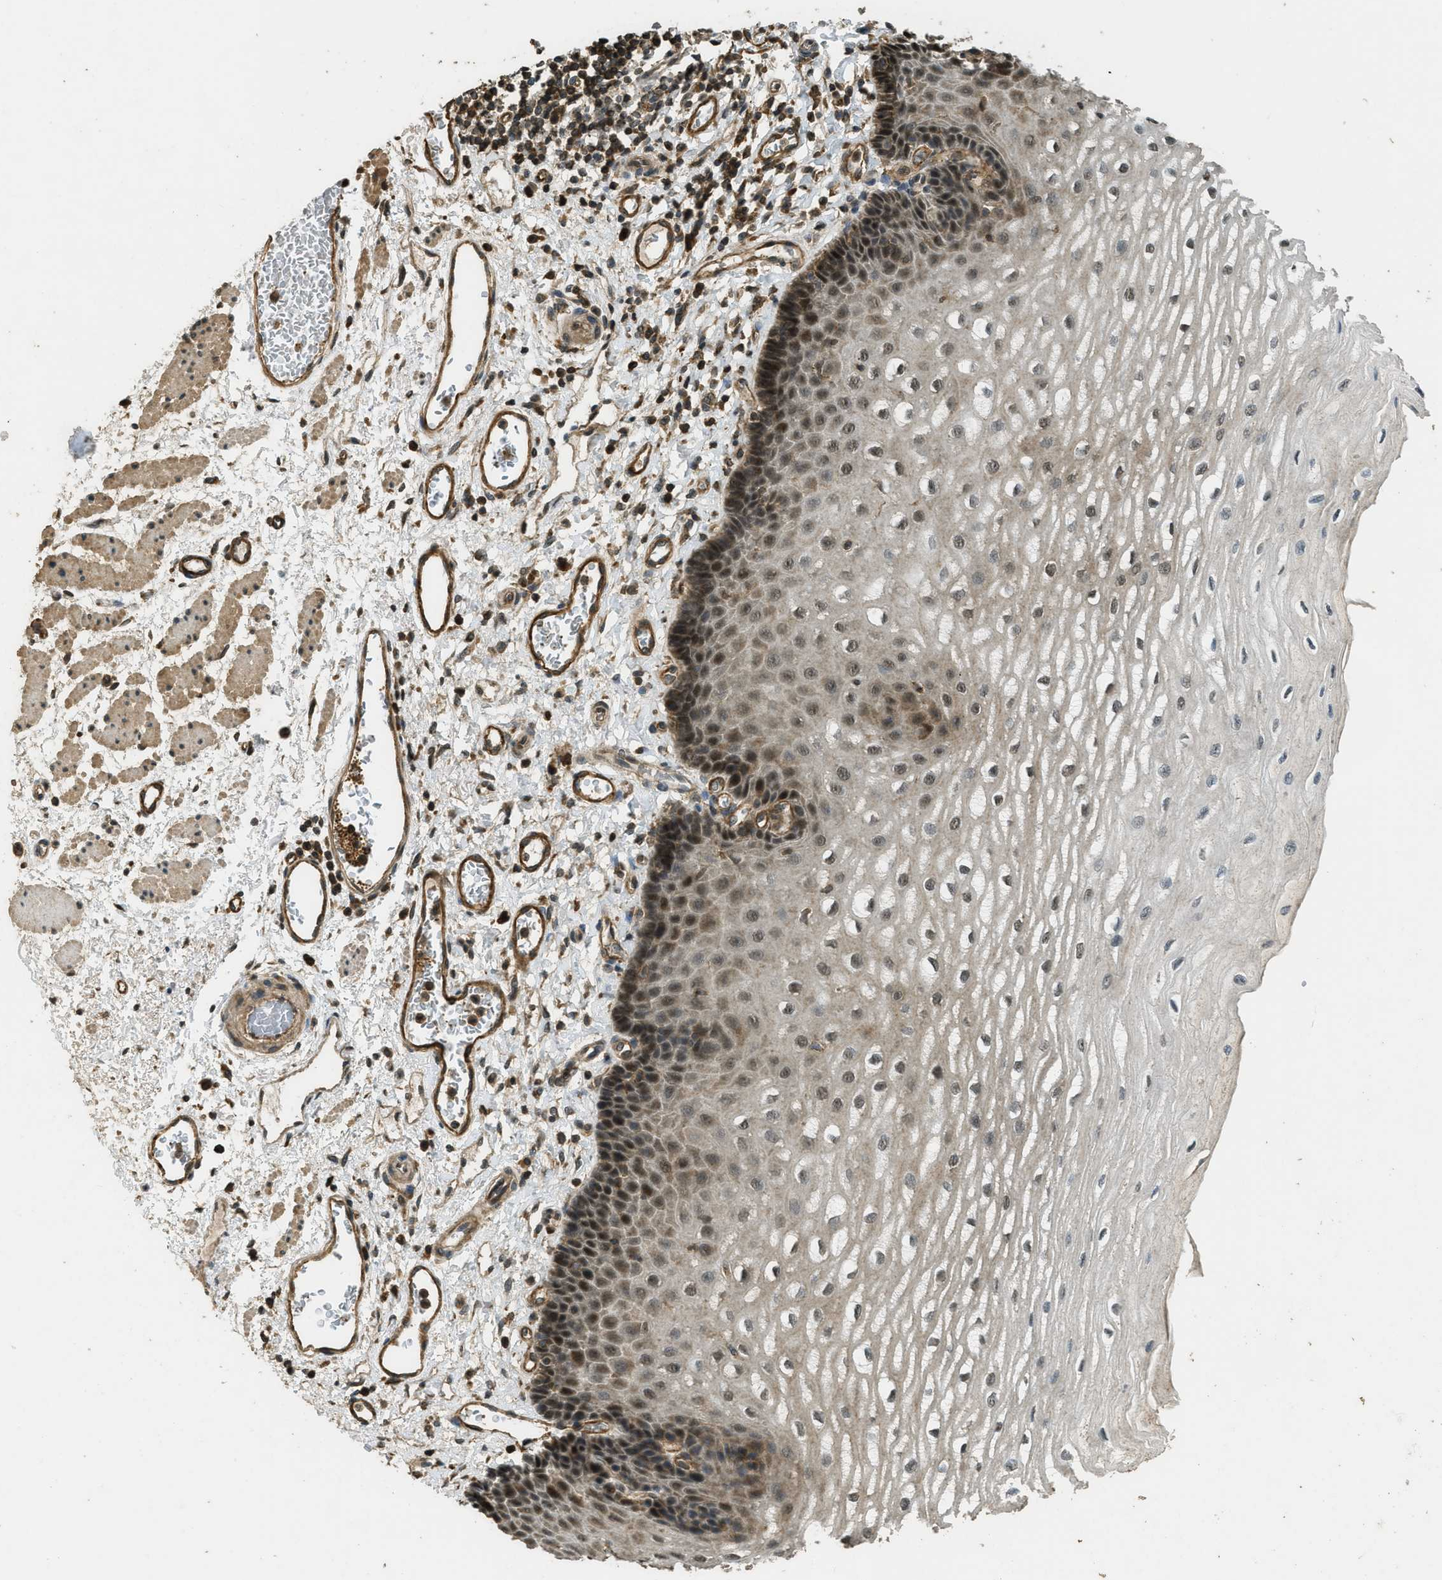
{"staining": {"intensity": "moderate", "quantity": ">75%", "location": "cytoplasmic/membranous,nuclear"}, "tissue": "esophagus", "cell_type": "Squamous epithelial cells", "image_type": "normal", "snomed": [{"axis": "morphology", "description": "Normal tissue, NOS"}, {"axis": "topography", "description": "Esophagus"}], "caption": "This is an image of immunohistochemistry (IHC) staining of normal esophagus, which shows moderate expression in the cytoplasmic/membranous,nuclear of squamous epithelial cells.", "gene": "PPP6R3", "patient": {"sex": "male", "age": 54}}